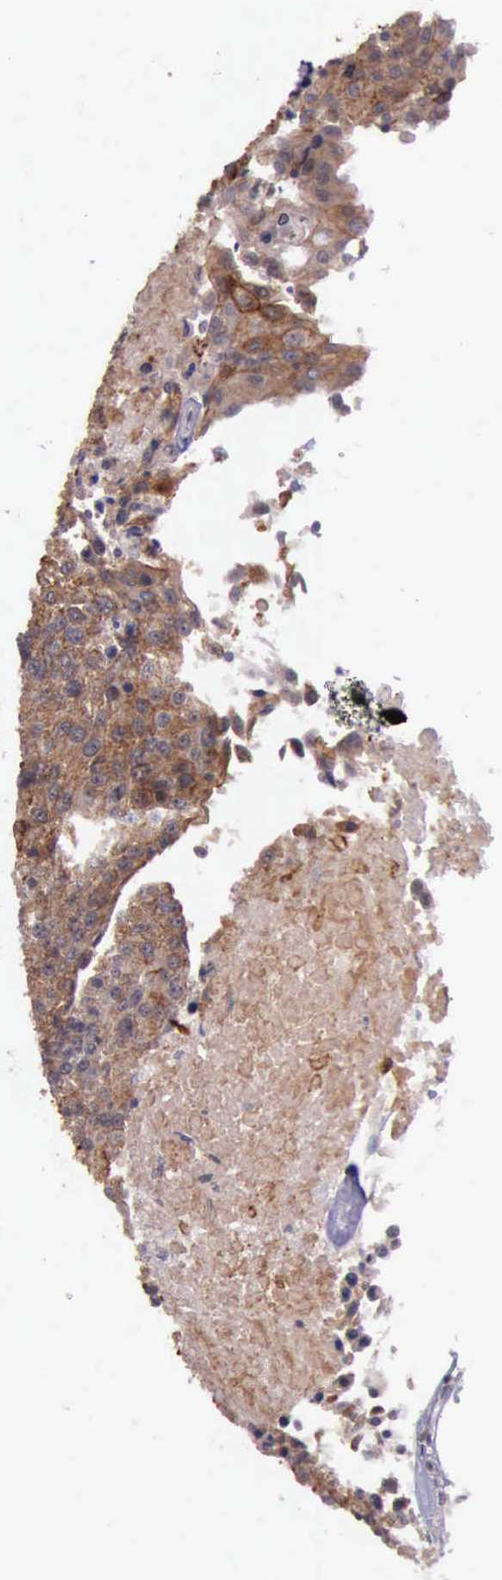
{"staining": {"intensity": "moderate", "quantity": ">75%", "location": "cytoplasmic/membranous"}, "tissue": "urothelial cancer", "cell_type": "Tumor cells", "image_type": "cancer", "snomed": [{"axis": "morphology", "description": "Urothelial carcinoma, High grade"}, {"axis": "topography", "description": "Urinary bladder"}], "caption": "Tumor cells exhibit moderate cytoplasmic/membranous positivity in about >75% of cells in urothelial carcinoma (high-grade). The staining is performed using DAB brown chromogen to label protein expression. The nuclei are counter-stained blue using hematoxylin.", "gene": "PRICKLE3", "patient": {"sex": "female", "age": 85}}